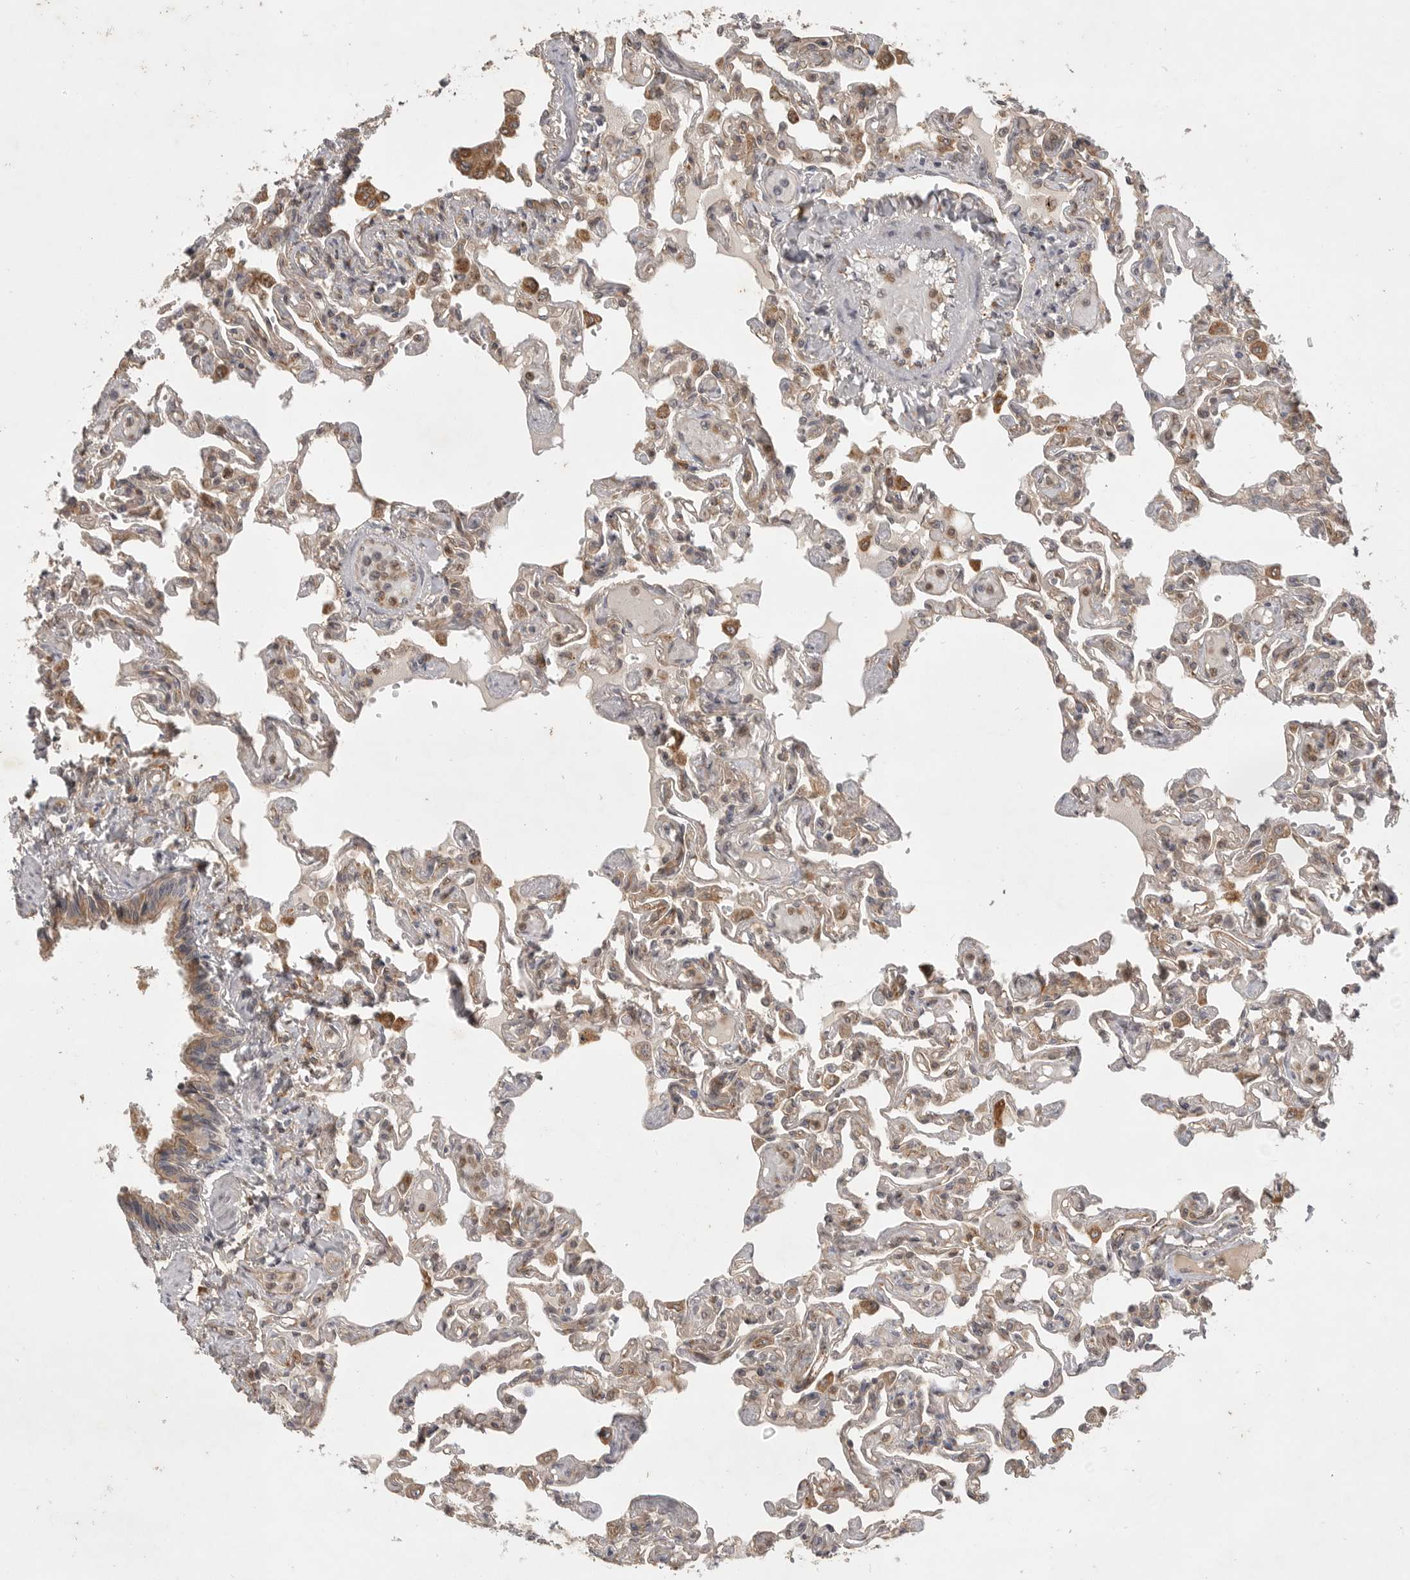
{"staining": {"intensity": "moderate", "quantity": "25%-75%", "location": "cytoplasmic/membranous"}, "tissue": "lung", "cell_type": "Alveolar cells", "image_type": "normal", "snomed": [{"axis": "morphology", "description": "Normal tissue, NOS"}, {"axis": "topography", "description": "Lung"}], "caption": "This micrograph demonstrates normal lung stained with immunohistochemistry (IHC) to label a protein in brown. The cytoplasmic/membranous of alveolar cells show moderate positivity for the protein. Nuclei are counter-stained blue.", "gene": "ZNF232", "patient": {"sex": "male", "age": 21}}